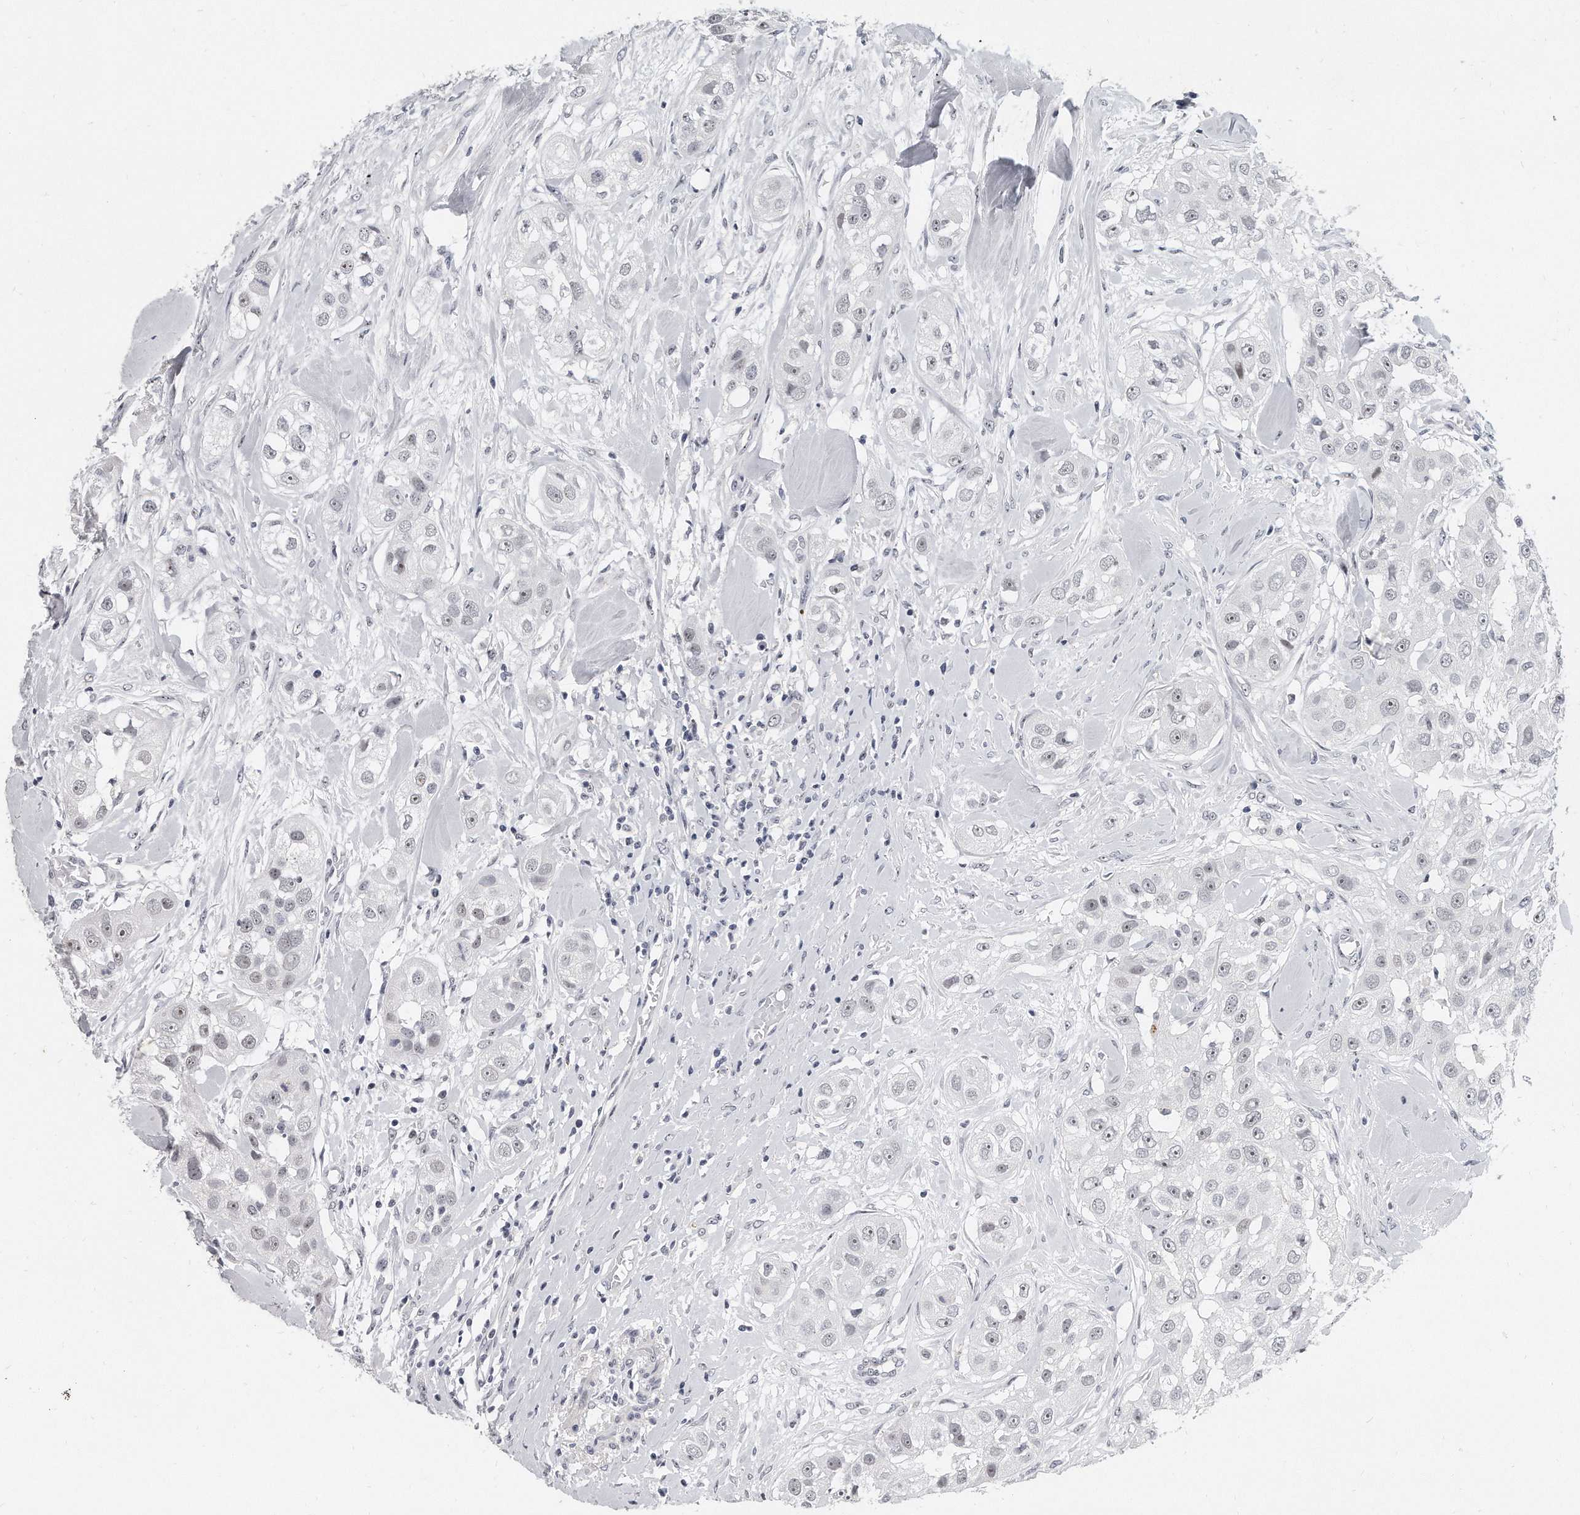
{"staining": {"intensity": "weak", "quantity": "<25%", "location": "nuclear"}, "tissue": "head and neck cancer", "cell_type": "Tumor cells", "image_type": "cancer", "snomed": [{"axis": "morphology", "description": "Normal tissue, NOS"}, {"axis": "morphology", "description": "Squamous cell carcinoma, NOS"}, {"axis": "topography", "description": "Skeletal muscle"}, {"axis": "topography", "description": "Head-Neck"}], "caption": "This is an immunohistochemistry (IHC) histopathology image of human head and neck squamous cell carcinoma. There is no positivity in tumor cells.", "gene": "TFCP2L1", "patient": {"sex": "male", "age": 51}}